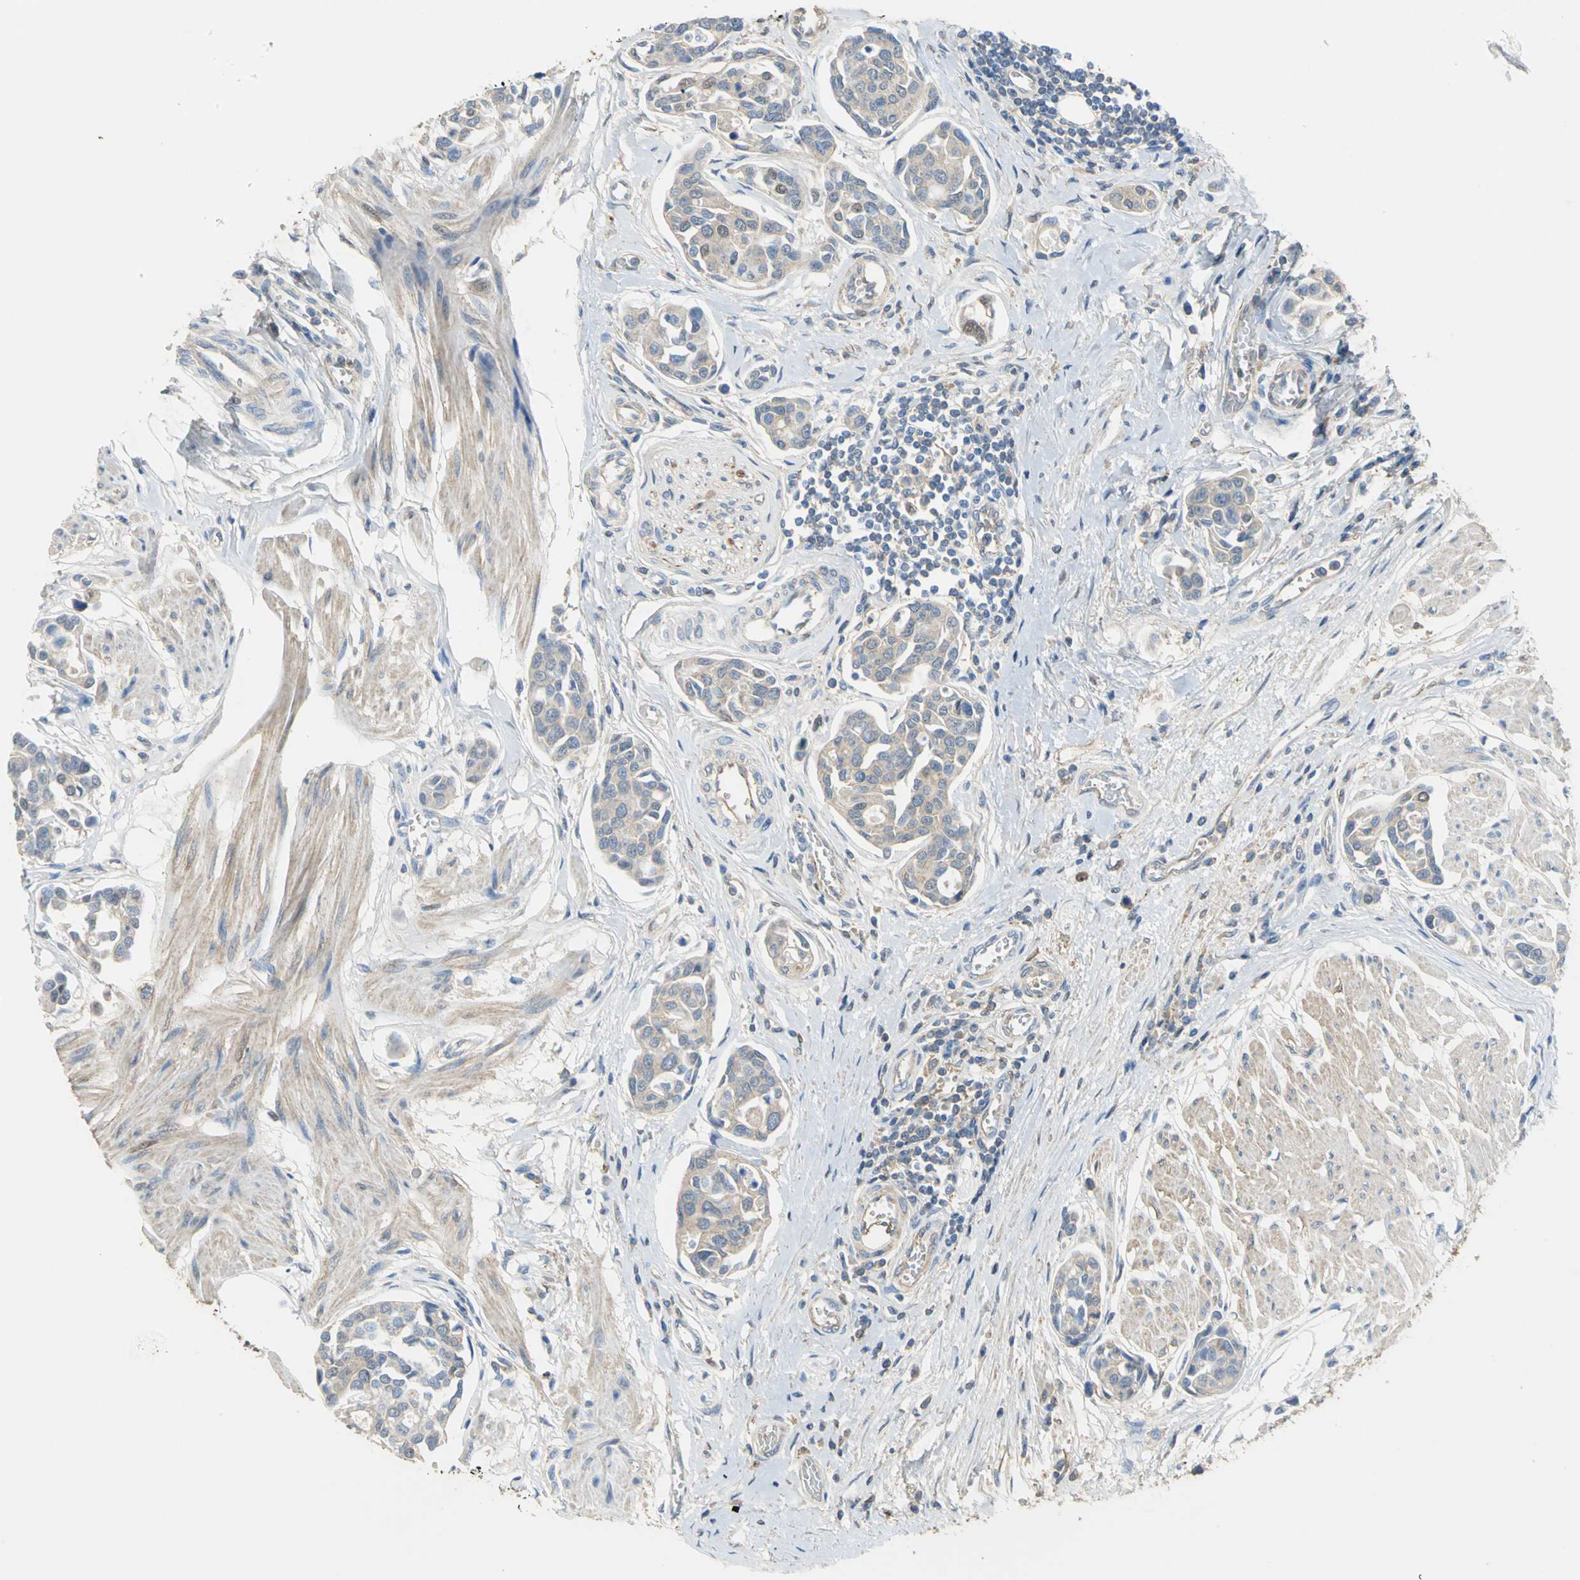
{"staining": {"intensity": "weak", "quantity": "25%-75%", "location": "cytoplasmic/membranous"}, "tissue": "urothelial cancer", "cell_type": "Tumor cells", "image_type": "cancer", "snomed": [{"axis": "morphology", "description": "Urothelial carcinoma, High grade"}, {"axis": "topography", "description": "Urinary bladder"}], "caption": "This histopathology image reveals IHC staining of urothelial carcinoma (high-grade), with low weak cytoplasmic/membranous expression in approximately 25%-75% of tumor cells.", "gene": "GYG2", "patient": {"sex": "male", "age": 78}}